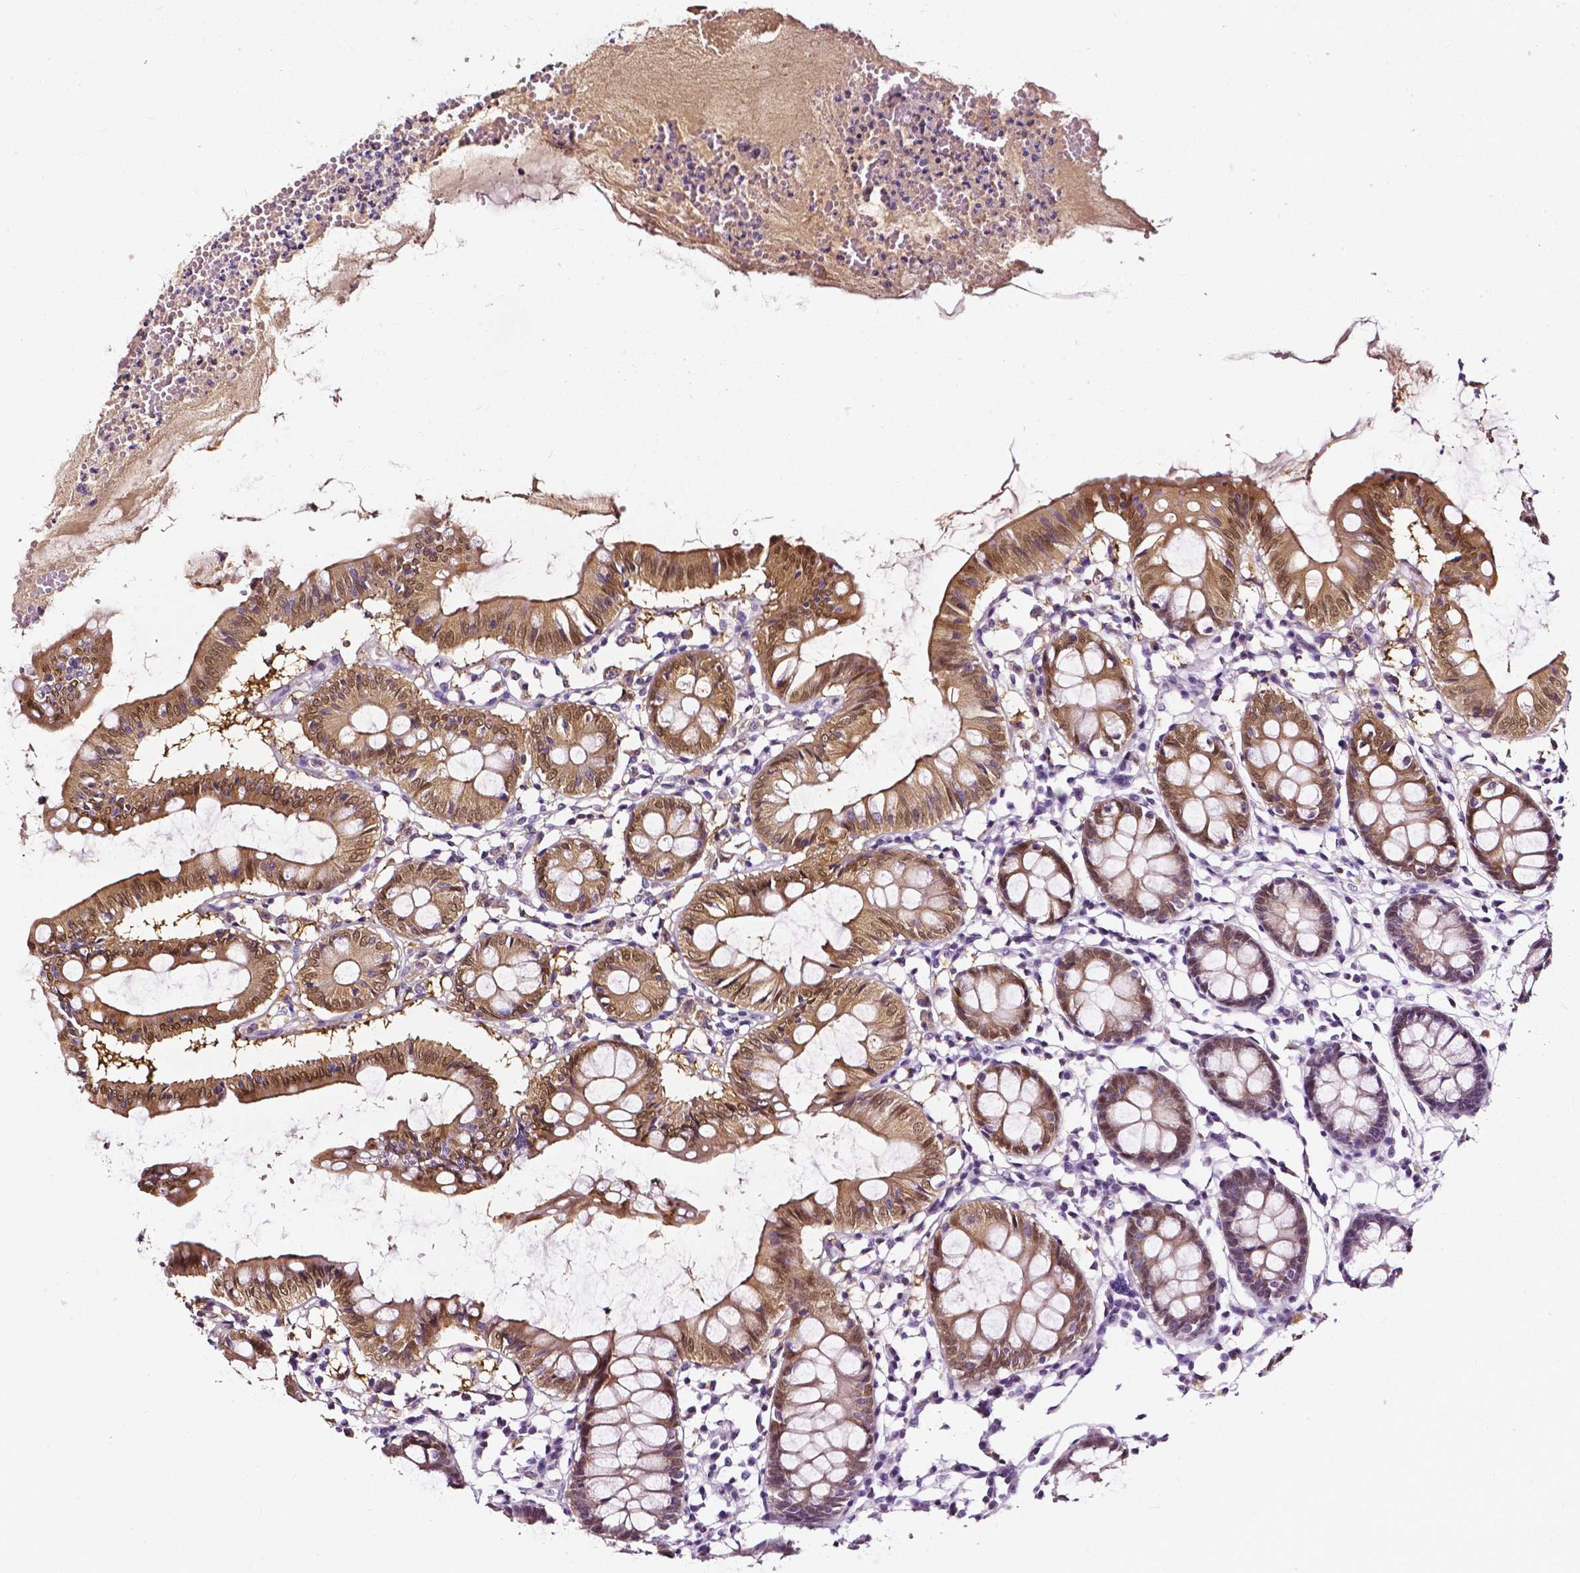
{"staining": {"intensity": "negative", "quantity": "none", "location": "none"}, "tissue": "colon", "cell_type": "Endothelial cells", "image_type": "normal", "snomed": [{"axis": "morphology", "description": "Normal tissue, NOS"}, {"axis": "topography", "description": "Colon"}], "caption": "This histopathology image is of benign colon stained with immunohistochemistry (IHC) to label a protein in brown with the nuclei are counter-stained blue. There is no staining in endothelial cells. (DAB immunohistochemistry, high magnification).", "gene": "AKR1B10", "patient": {"sex": "female", "age": 84}}